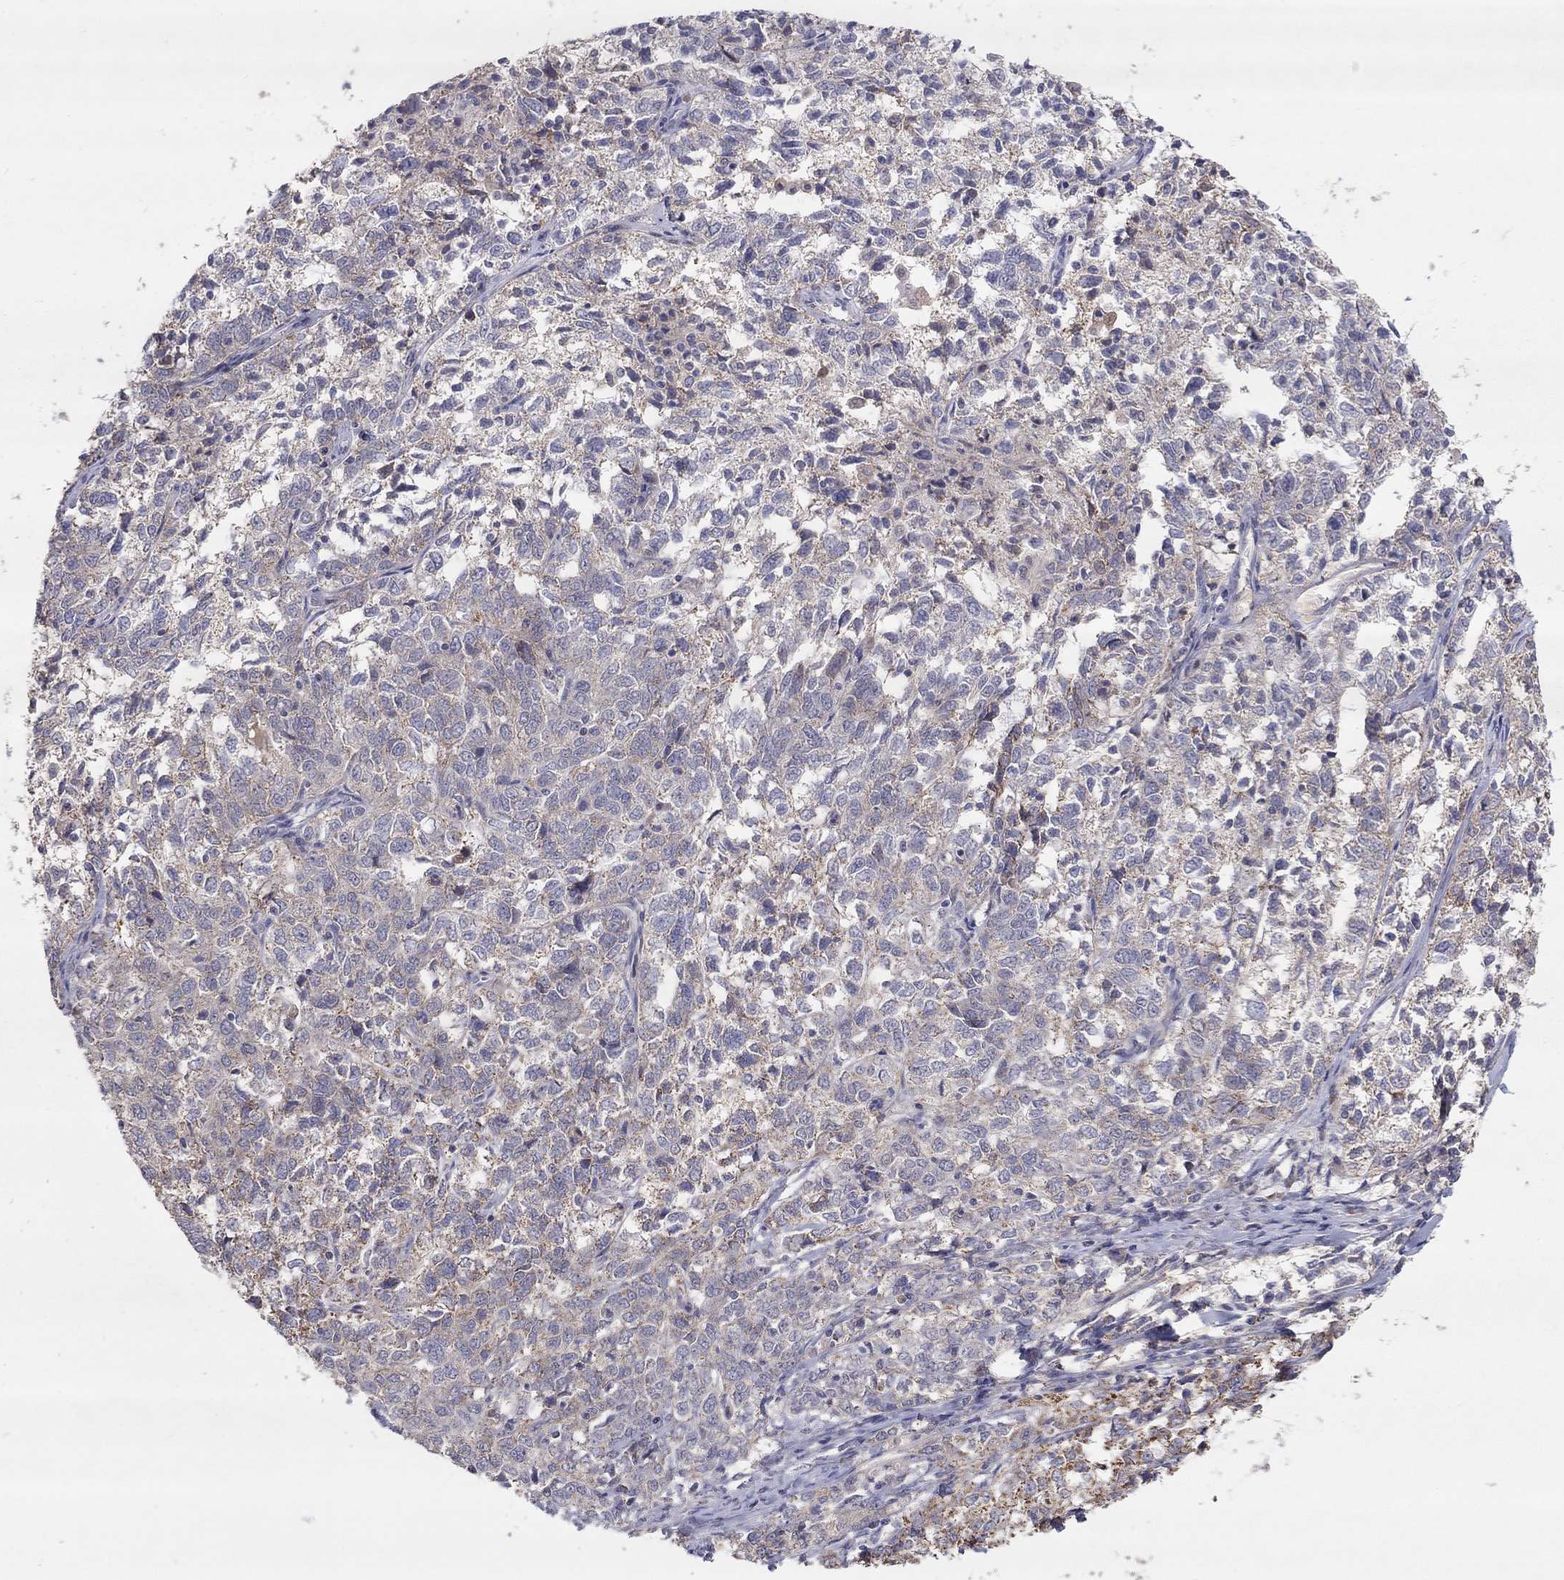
{"staining": {"intensity": "moderate", "quantity": "25%-75%", "location": "cytoplasmic/membranous"}, "tissue": "ovarian cancer", "cell_type": "Tumor cells", "image_type": "cancer", "snomed": [{"axis": "morphology", "description": "Cystadenocarcinoma, serous, NOS"}, {"axis": "topography", "description": "Ovary"}], "caption": "Ovarian cancer (serous cystadenocarcinoma) tissue displays moderate cytoplasmic/membranous positivity in approximately 25%-75% of tumor cells, visualized by immunohistochemistry. The protein is shown in brown color, while the nuclei are stained blue.", "gene": "CRACDL", "patient": {"sex": "female", "age": 71}}